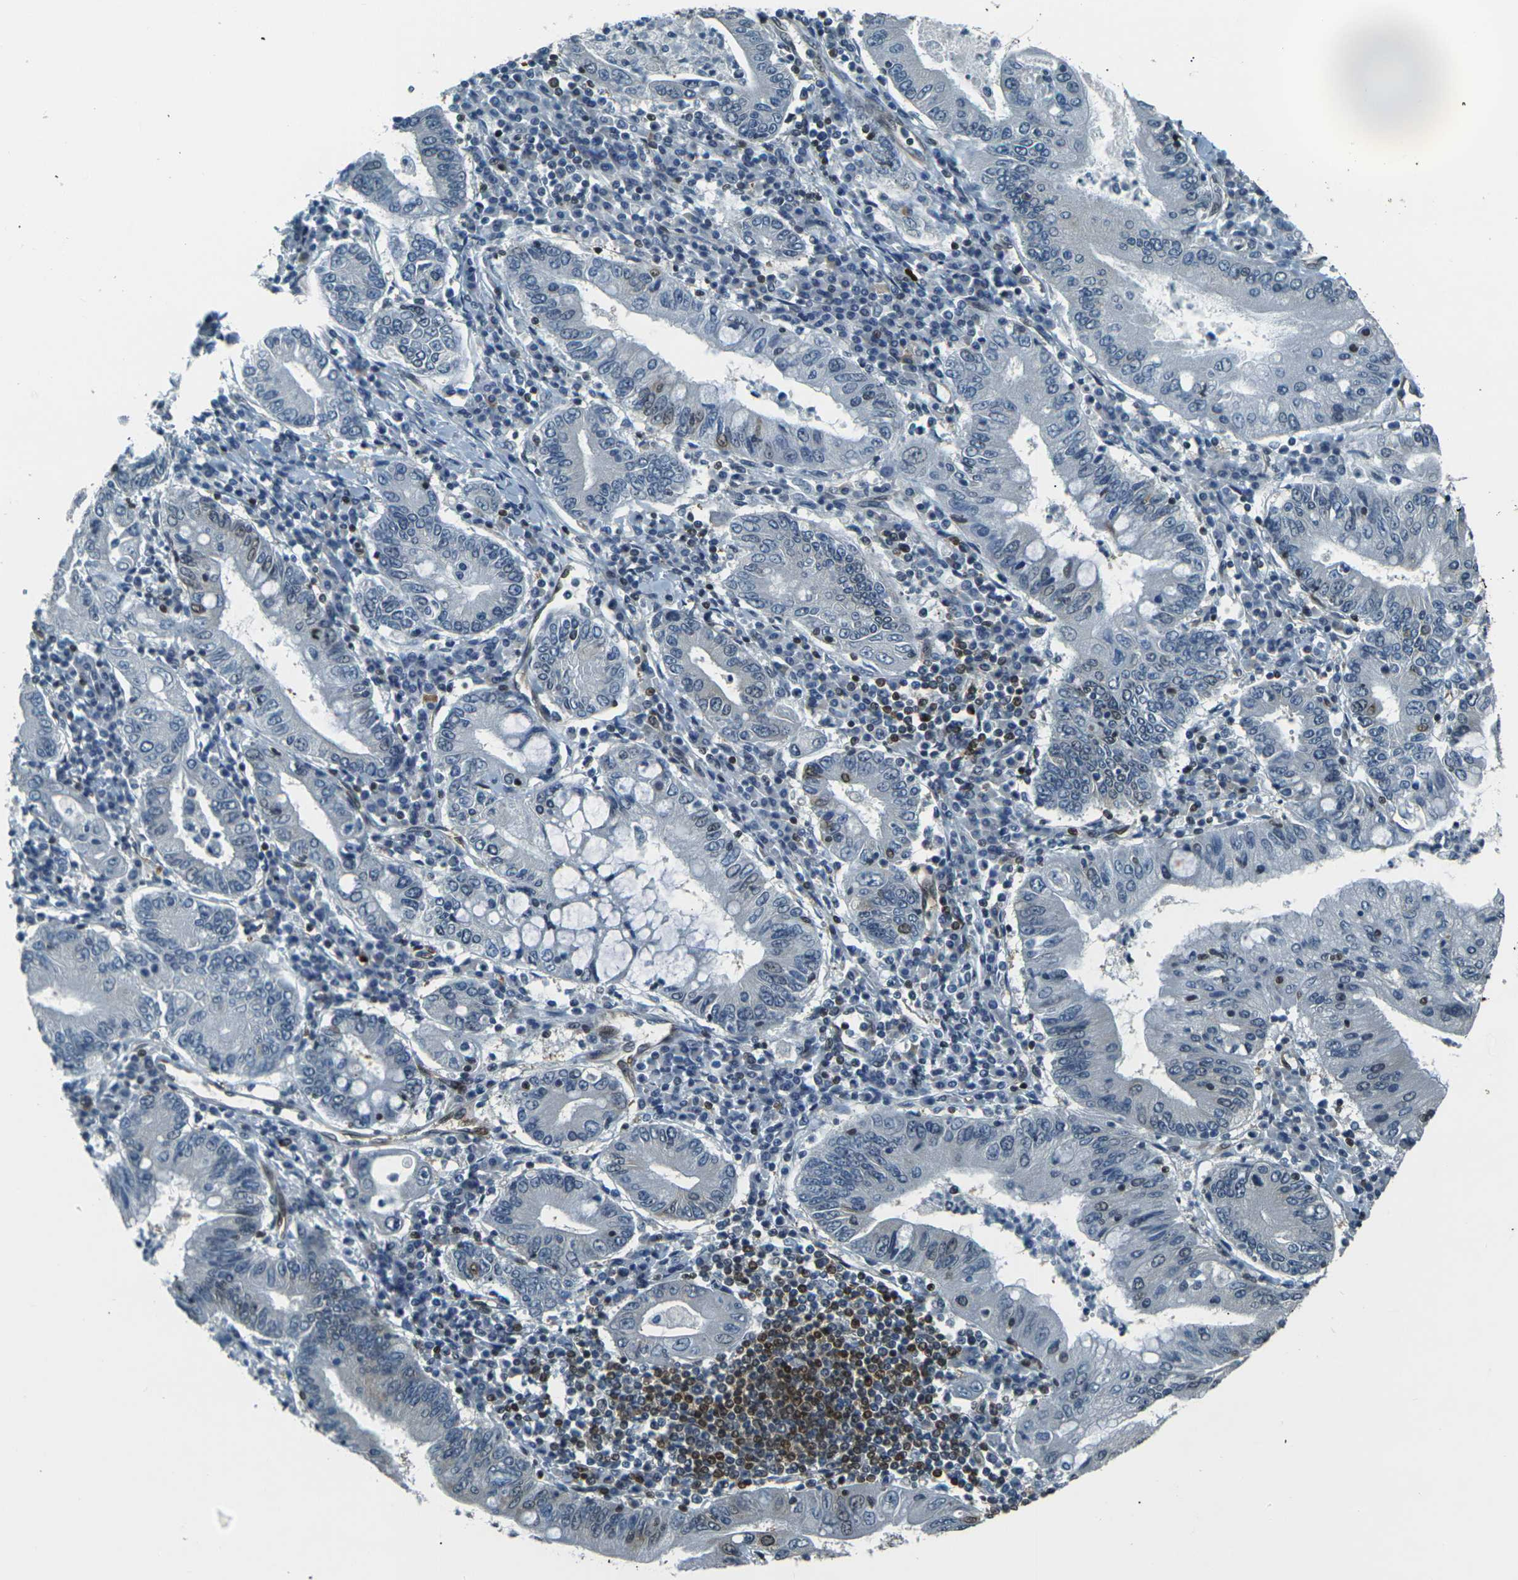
{"staining": {"intensity": "moderate", "quantity": "<25%", "location": "nuclear"}, "tissue": "stomach cancer", "cell_type": "Tumor cells", "image_type": "cancer", "snomed": [{"axis": "morphology", "description": "Normal tissue, NOS"}, {"axis": "morphology", "description": "Adenocarcinoma, NOS"}, {"axis": "topography", "description": "Esophagus"}, {"axis": "topography", "description": "Stomach, upper"}, {"axis": "topography", "description": "Peripheral nerve tissue"}], "caption": "Stomach cancer (adenocarcinoma) stained with DAB immunohistochemistry (IHC) displays low levels of moderate nuclear positivity in approximately <25% of tumor cells.", "gene": "NHEJ1", "patient": {"sex": "male", "age": 62}}